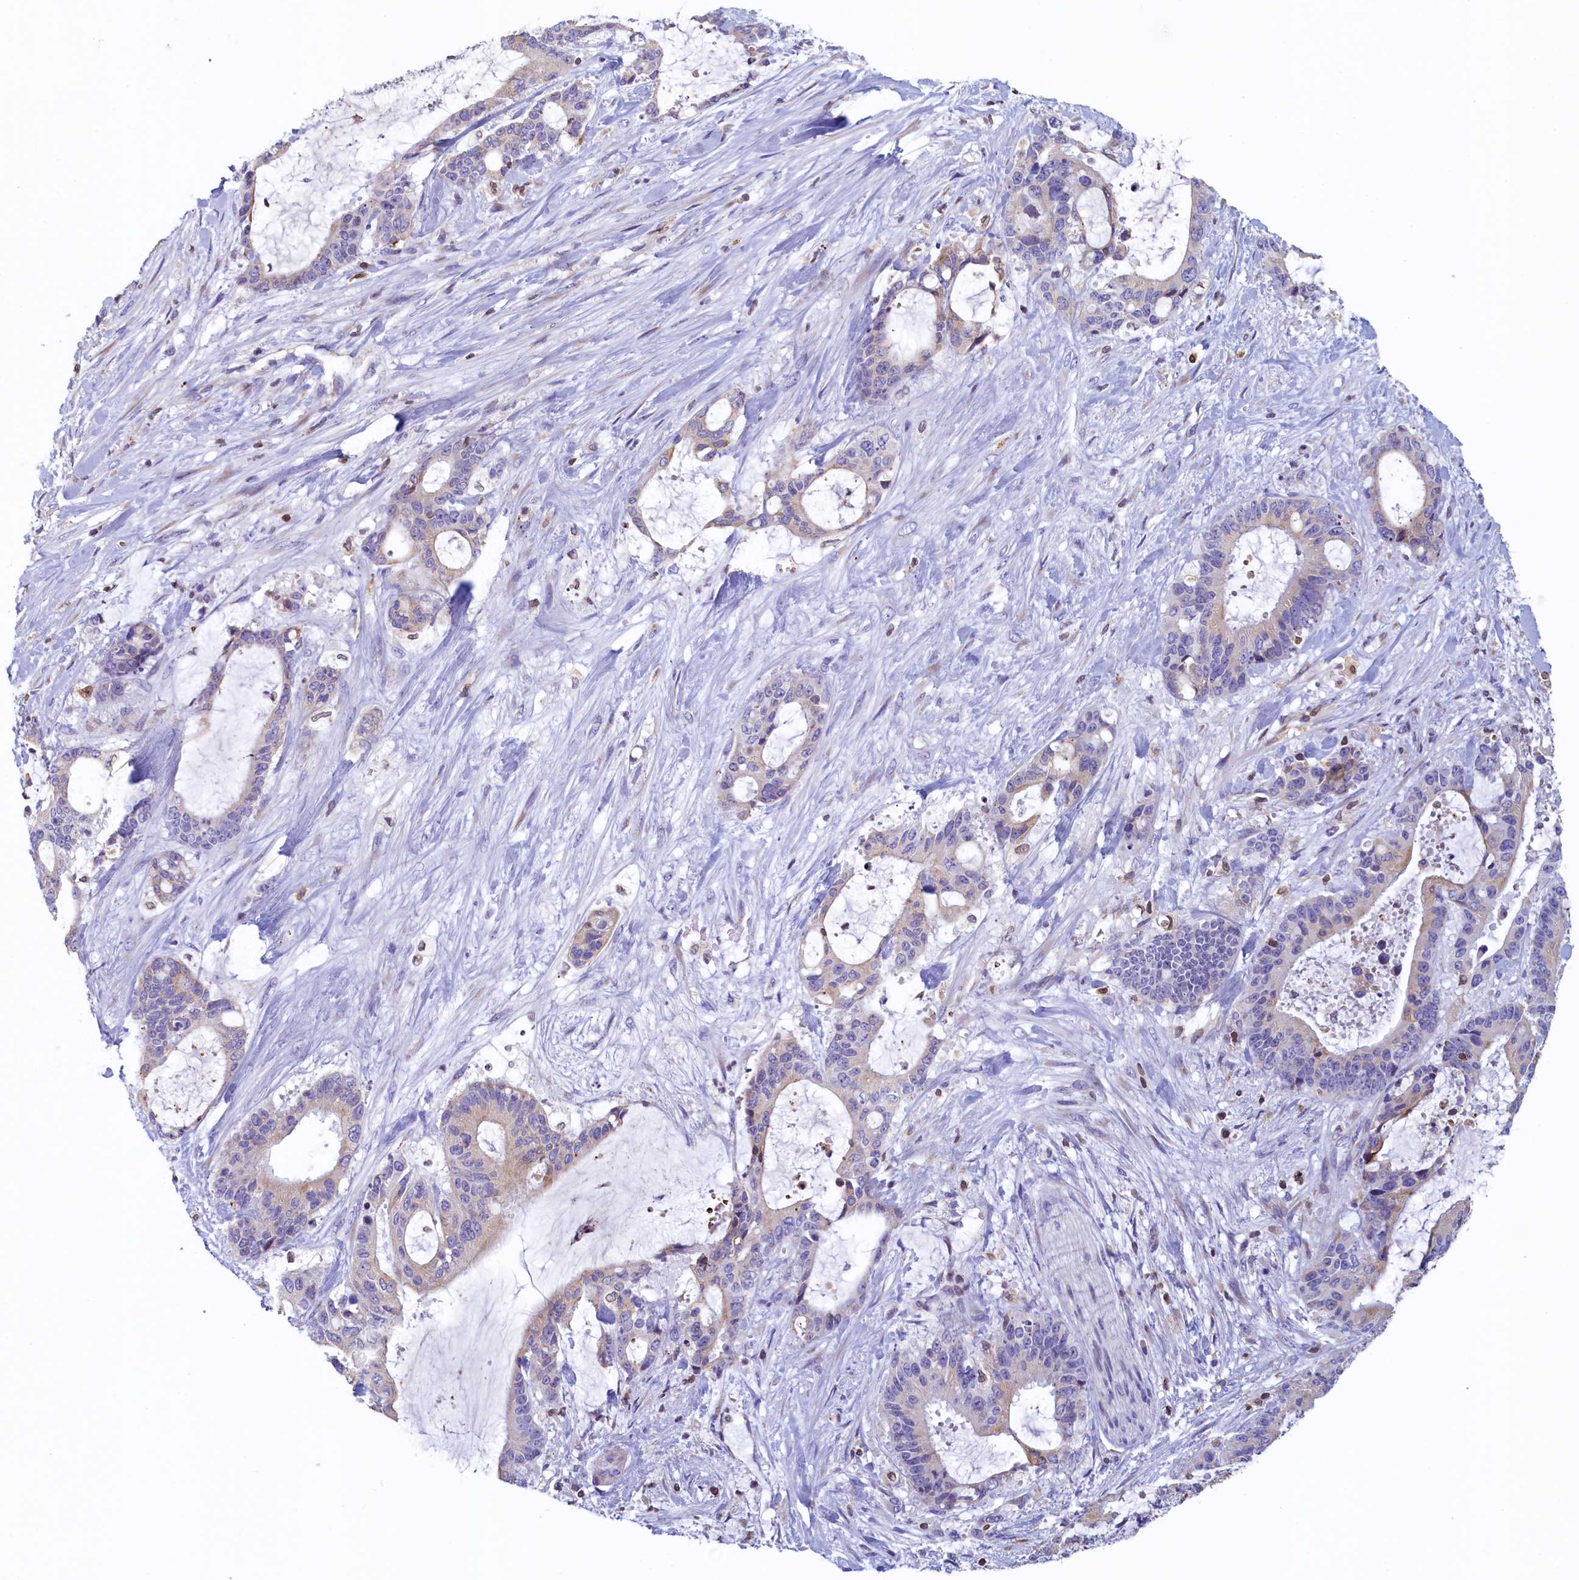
{"staining": {"intensity": "weak", "quantity": "<25%", "location": "cytoplasmic/membranous"}, "tissue": "liver cancer", "cell_type": "Tumor cells", "image_type": "cancer", "snomed": [{"axis": "morphology", "description": "Normal tissue, NOS"}, {"axis": "morphology", "description": "Cholangiocarcinoma"}, {"axis": "topography", "description": "Liver"}, {"axis": "topography", "description": "Peripheral nerve tissue"}], "caption": "This is an IHC image of human liver cancer. There is no expression in tumor cells.", "gene": "TRAF3IP3", "patient": {"sex": "female", "age": 73}}